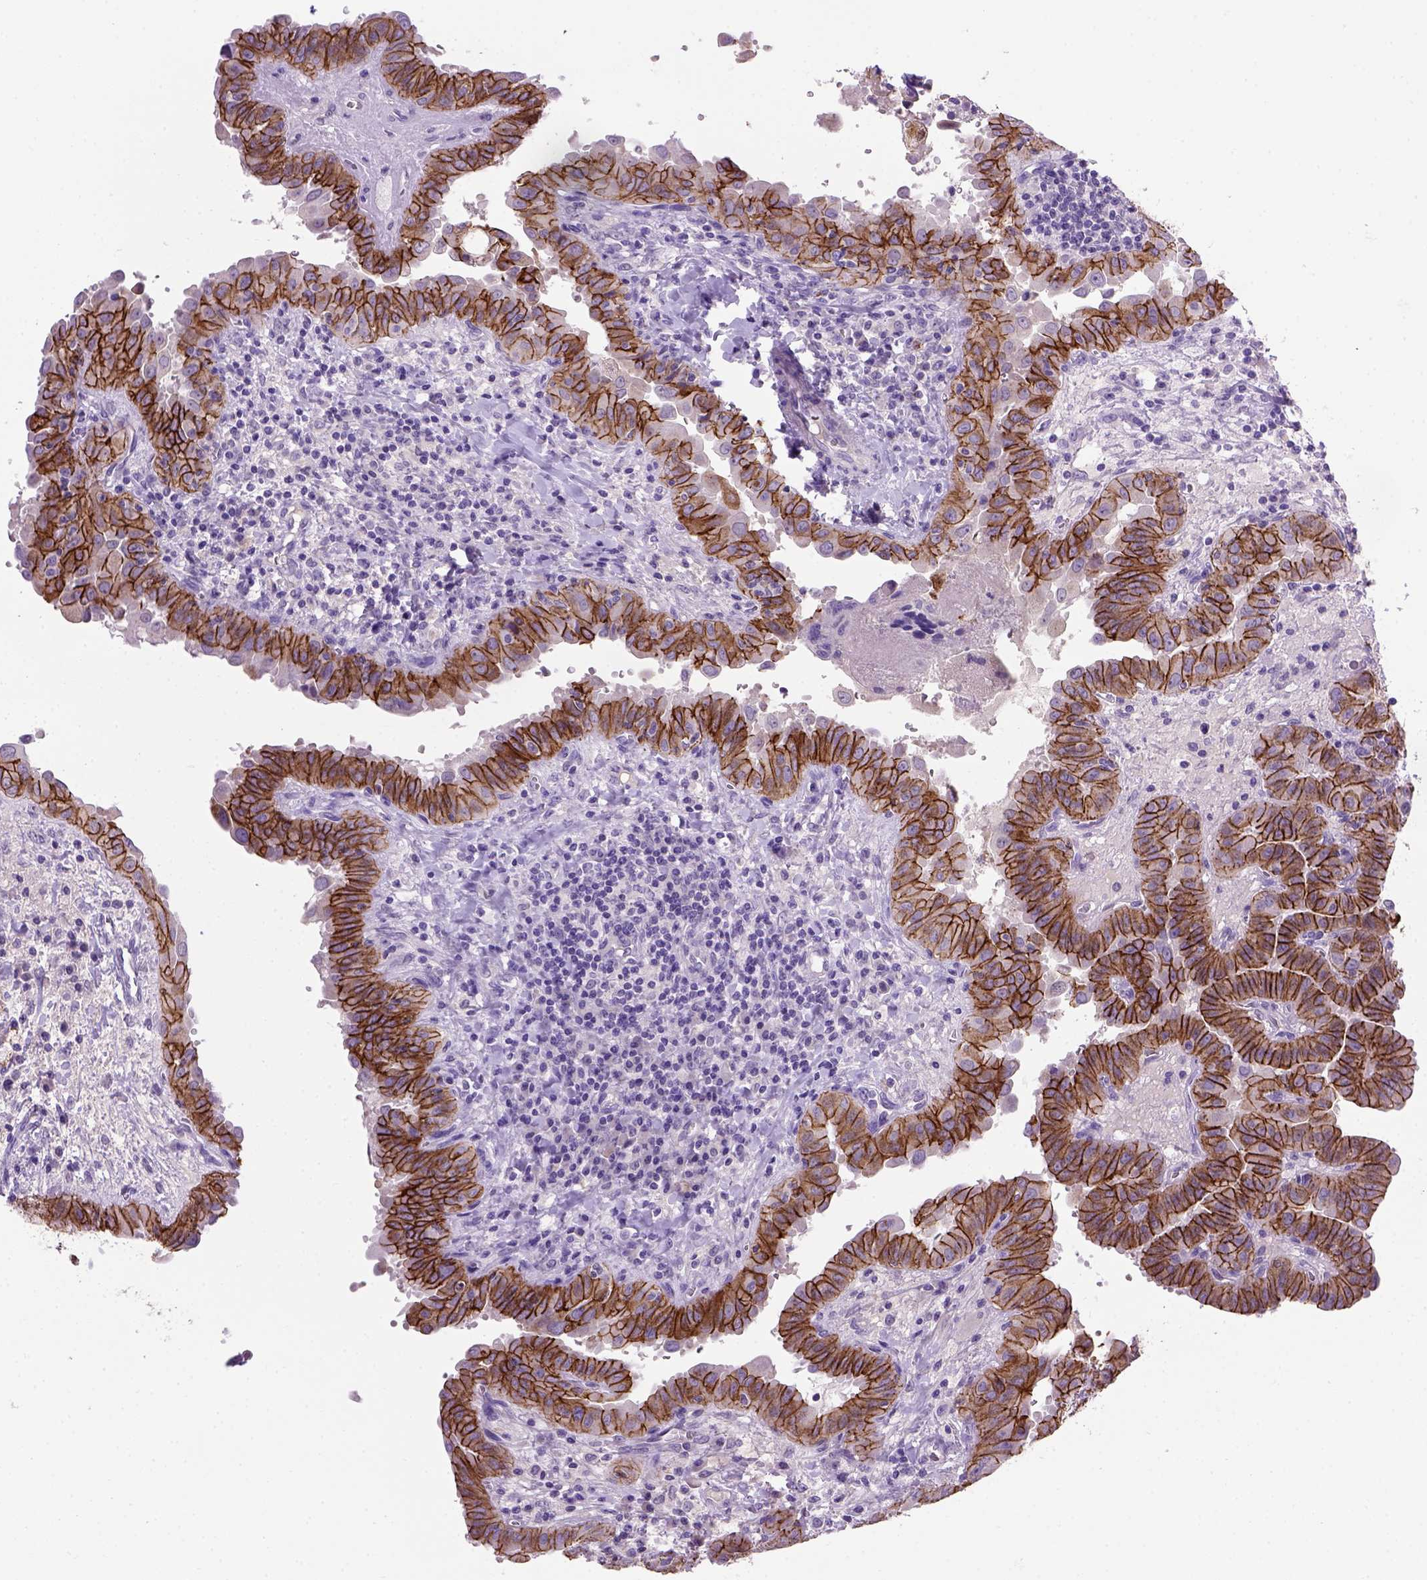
{"staining": {"intensity": "strong", "quantity": ">75%", "location": "cytoplasmic/membranous"}, "tissue": "thyroid cancer", "cell_type": "Tumor cells", "image_type": "cancer", "snomed": [{"axis": "morphology", "description": "Papillary adenocarcinoma, NOS"}, {"axis": "topography", "description": "Thyroid gland"}], "caption": "Immunohistochemical staining of human thyroid cancer shows high levels of strong cytoplasmic/membranous expression in approximately >75% of tumor cells. (Stains: DAB (3,3'-diaminobenzidine) in brown, nuclei in blue, Microscopy: brightfield microscopy at high magnification).", "gene": "CDH1", "patient": {"sex": "female", "age": 37}}